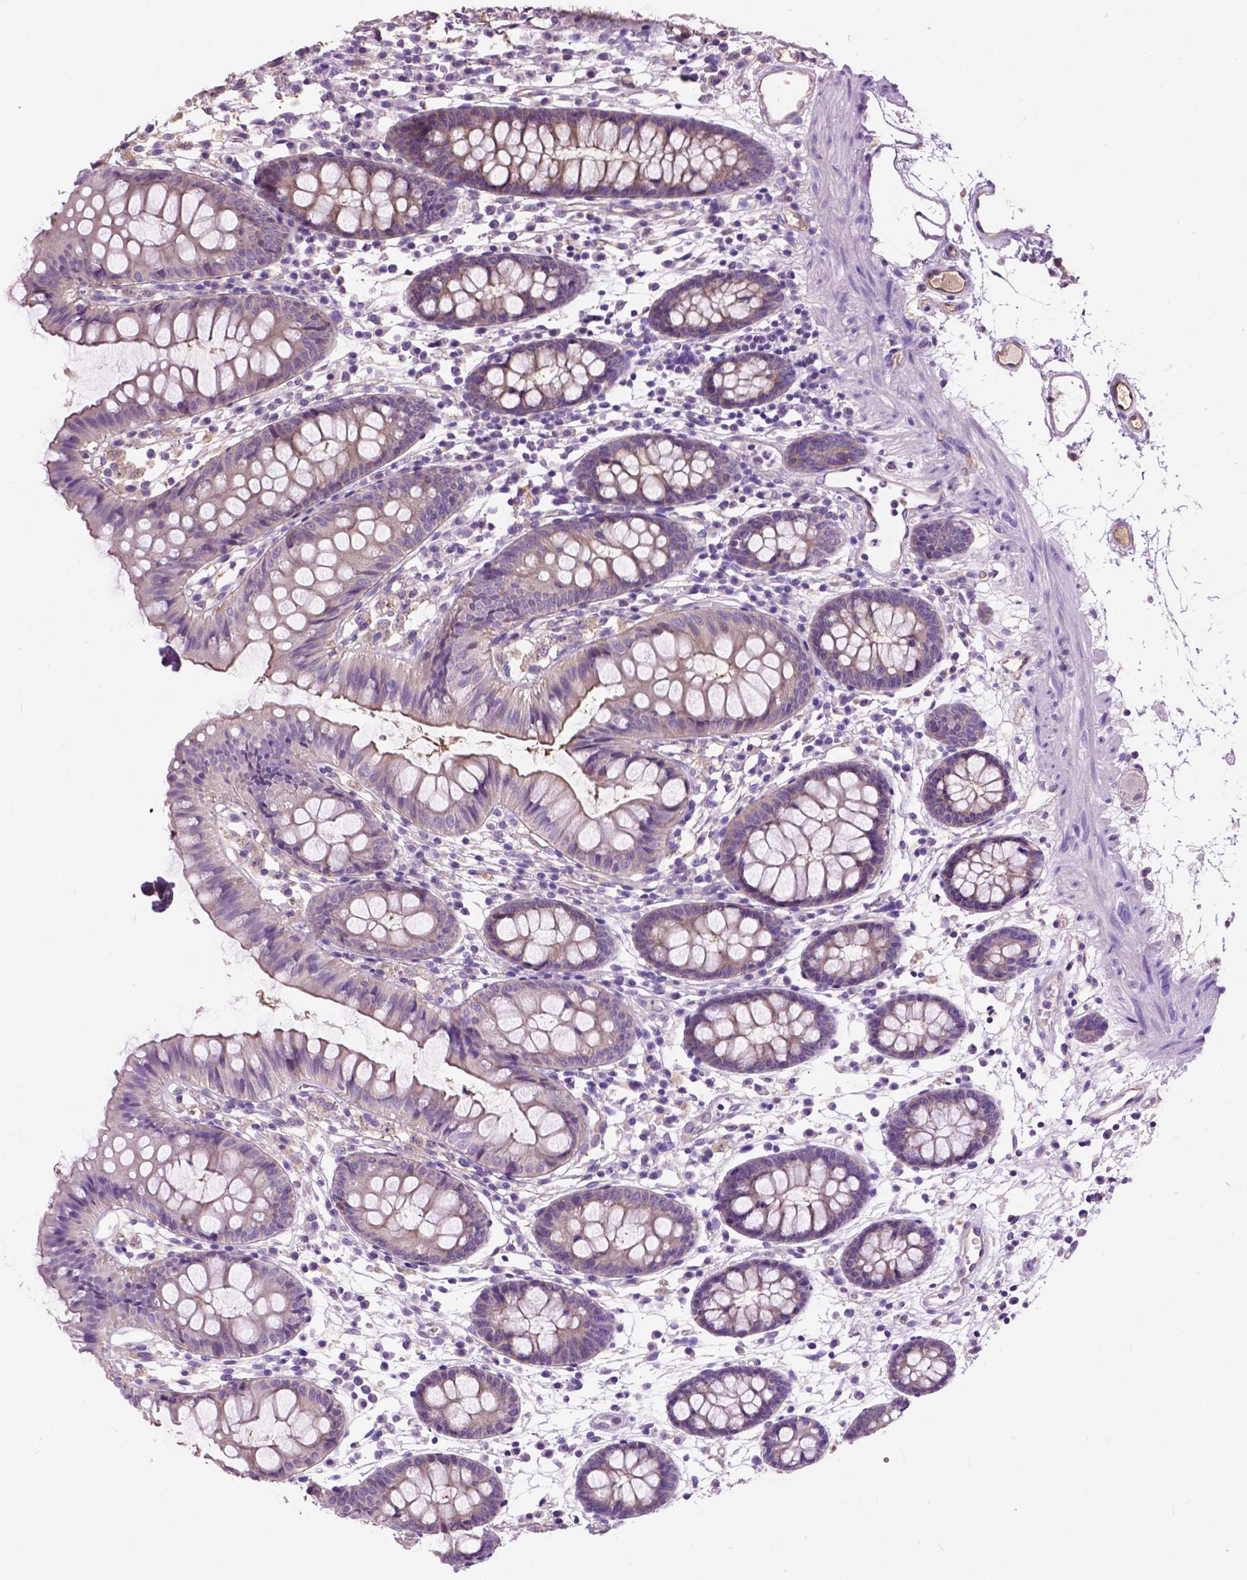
{"staining": {"intensity": "moderate", "quantity": ">75%", "location": "cytoplasmic/membranous"}, "tissue": "colon", "cell_type": "Endothelial cells", "image_type": "normal", "snomed": [{"axis": "morphology", "description": "Normal tissue, NOS"}, {"axis": "topography", "description": "Colon"}], "caption": "A histopathology image showing moderate cytoplasmic/membranous staining in about >75% of endothelial cells in unremarkable colon, as visualized by brown immunohistochemical staining.", "gene": "SEMA4F", "patient": {"sex": "female", "age": 84}}